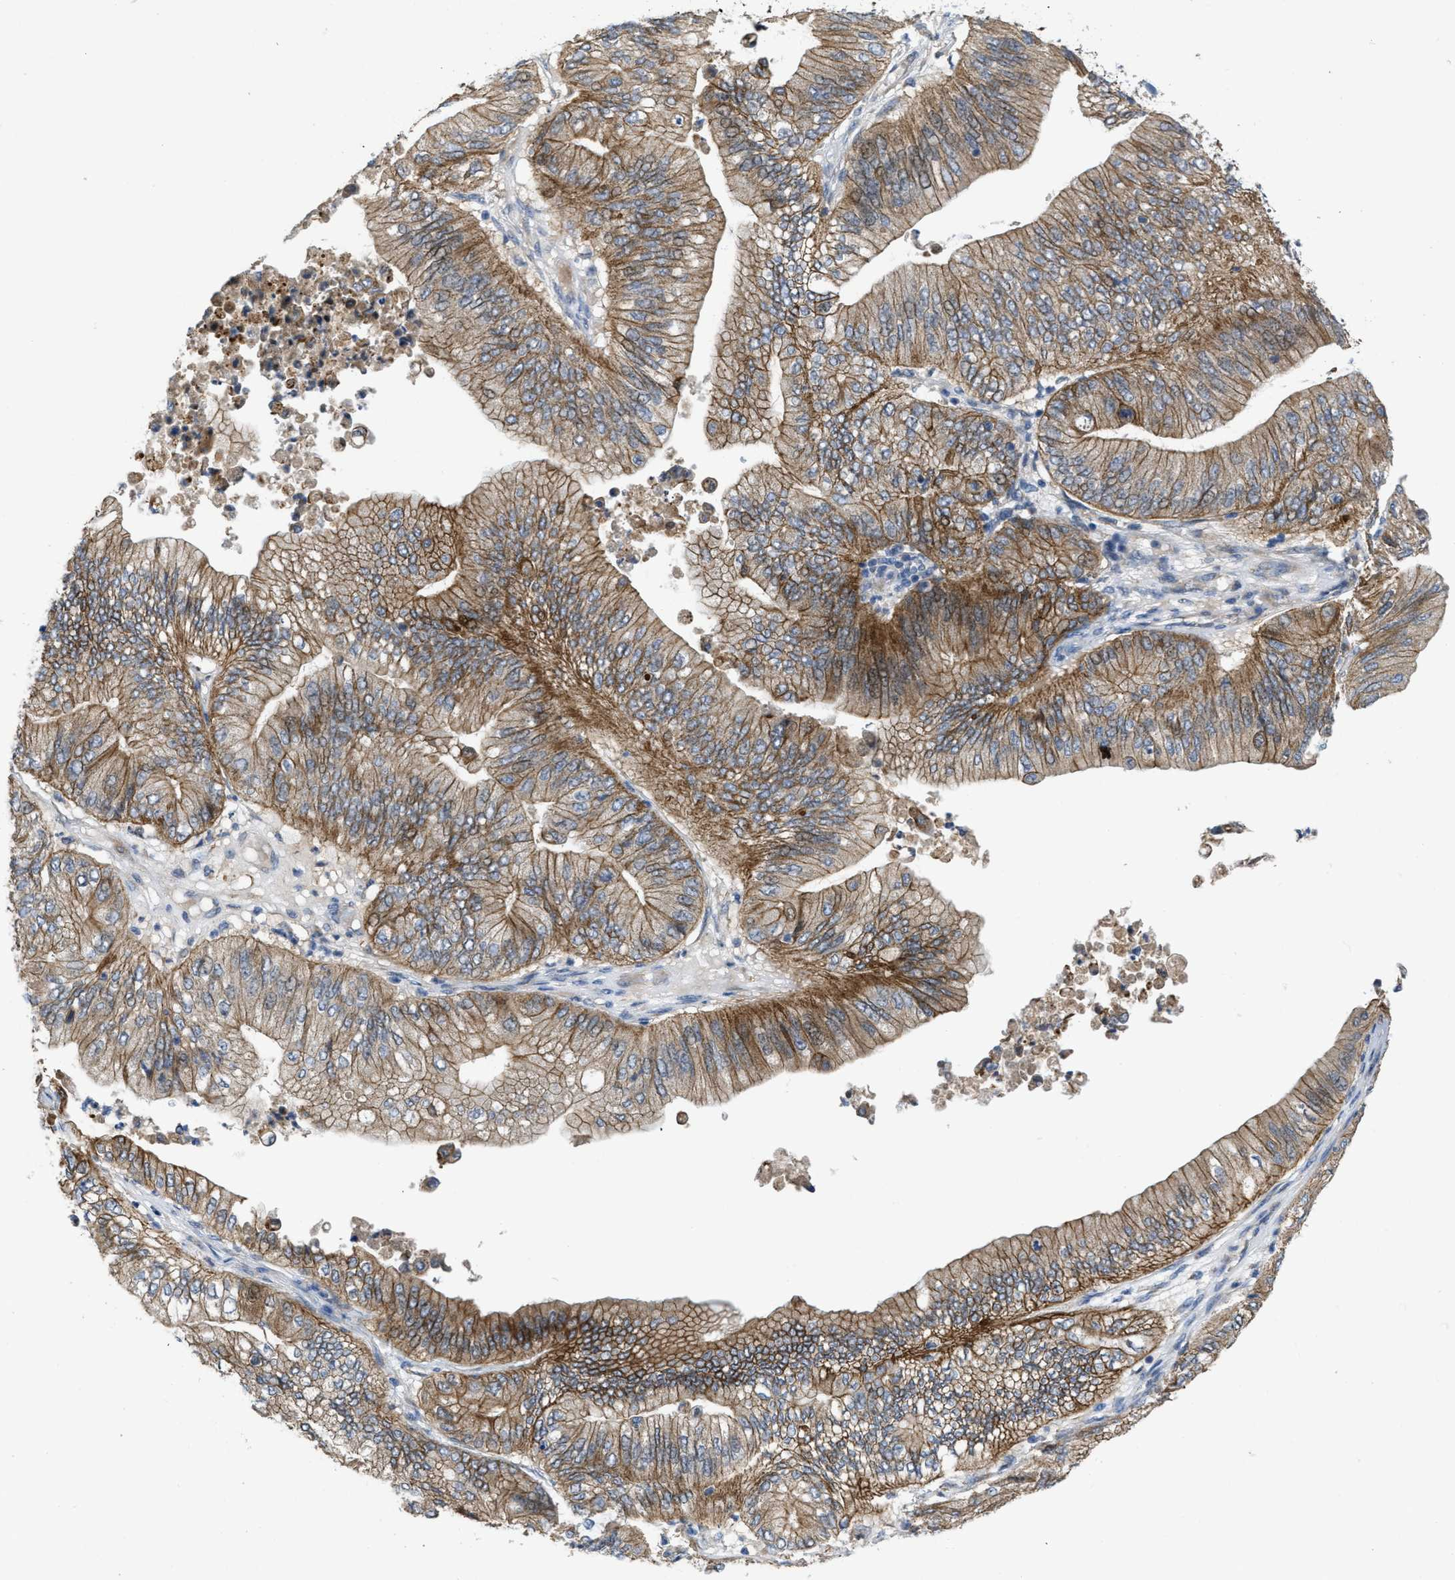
{"staining": {"intensity": "moderate", "quantity": ">75%", "location": "cytoplasmic/membranous"}, "tissue": "ovarian cancer", "cell_type": "Tumor cells", "image_type": "cancer", "snomed": [{"axis": "morphology", "description": "Cystadenocarcinoma, mucinous, NOS"}, {"axis": "topography", "description": "Ovary"}], "caption": "Ovarian cancer (mucinous cystadenocarcinoma) stained with immunohistochemistry (IHC) demonstrates moderate cytoplasmic/membranous positivity in approximately >75% of tumor cells.", "gene": "CDPF1", "patient": {"sex": "female", "age": 61}}